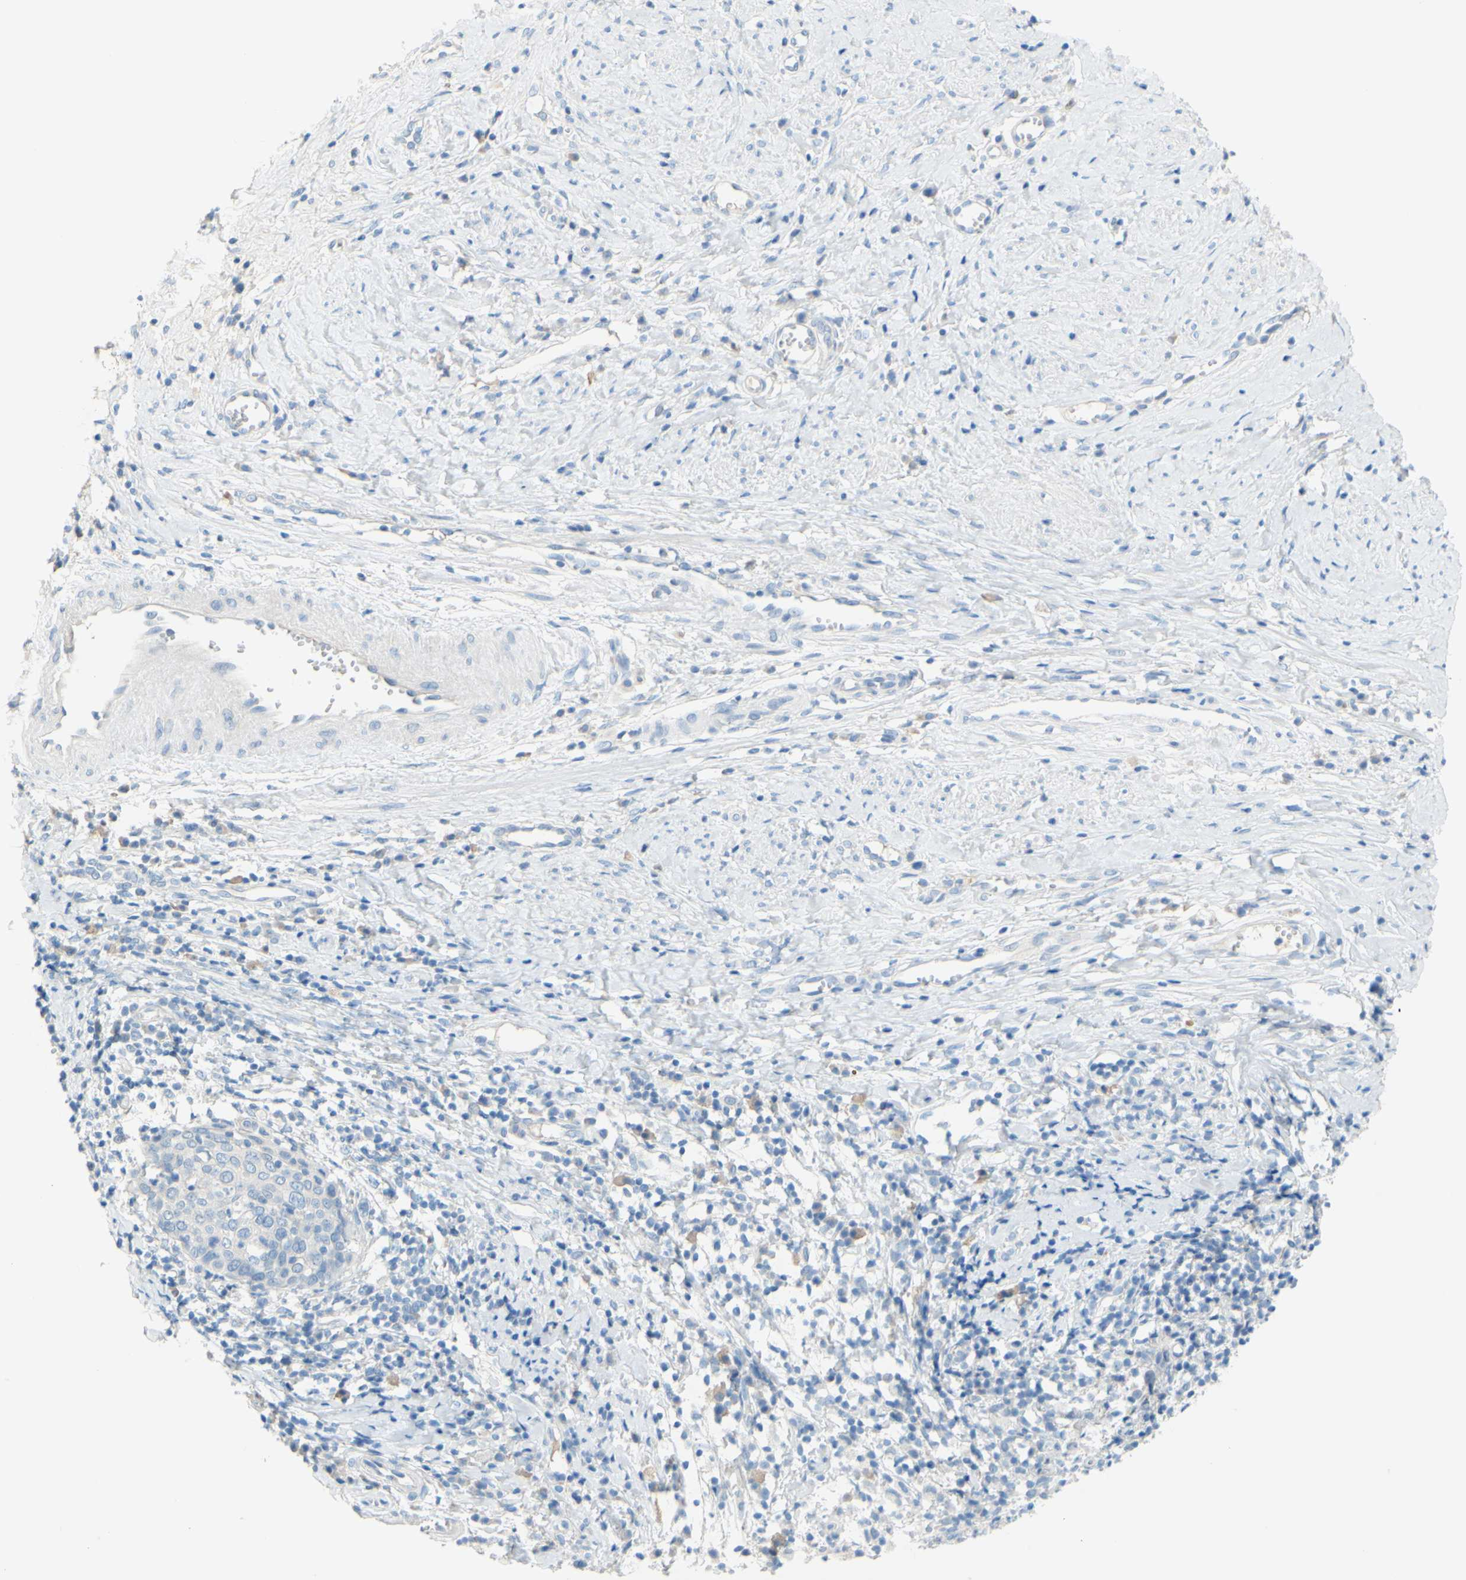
{"staining": {"intensity": "negative", "quantity": "none", "location": "none"}, "tissue": "cervical cancer", "cell_type": "Tumor cells", "image_type": "cancer", "snomed": [{"axis": "morphology", "description": "Squamous cell carcinoma, NOS"}, {"axis": "topography", "description": "Cervix"}], "caption": "A high-resolution micrograph shows immunohistochemistry staining of cervical cancer (squamous cell carcinoma), which exhibits no significant positivity in tumor cells. The staining is performed using DAB (3,3'-diaminobenzidine) brown chromogen with nuclei counter-stained in using hematoxylin.", "gene": "SLC1A2", "patient": {"sex": "female", "age": 40}}